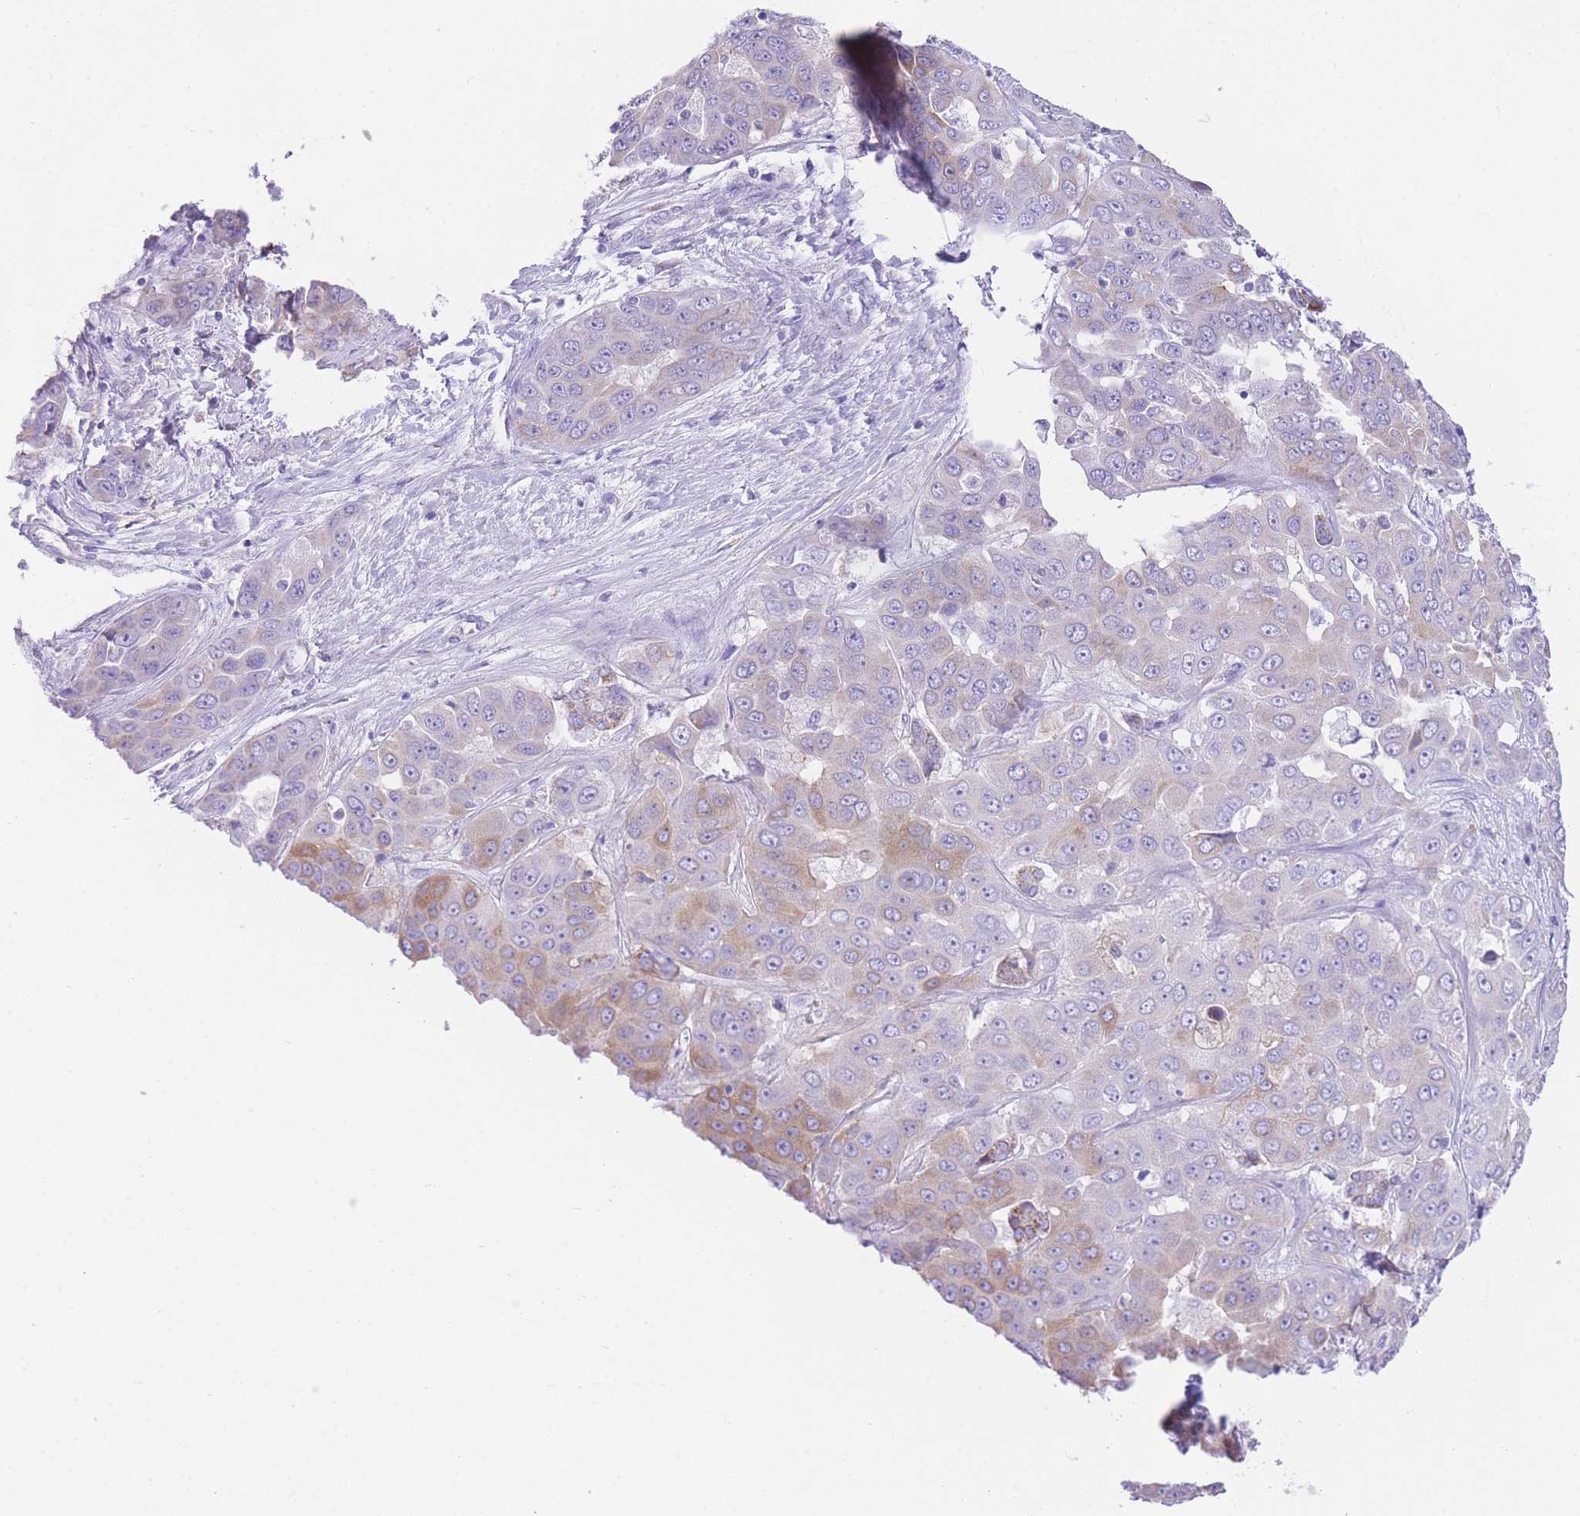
{"staining": {"intensity": "moderate", "quantity": "<25%", "location": "cytoplasmic/membranous"}, "tissue": "liver cancer", "cell_type": "Tumor cells", "image_type": "cancer", "snomed": [{"axis": "morphology", "description": "Cholangiocarcinoma"}, {"axis": "topography", "description": "Liver"}], "caption": "Immunohistochemistry image of human liver cancer (cholangiocarcinoma) stained for a protein (brown), which displays low levels of moderate cytoplasmic/membranous positivity in approximately <25% of tumor cells.", "gene": "ACSM4", "patient": {"sex": "female", "age": 52}}